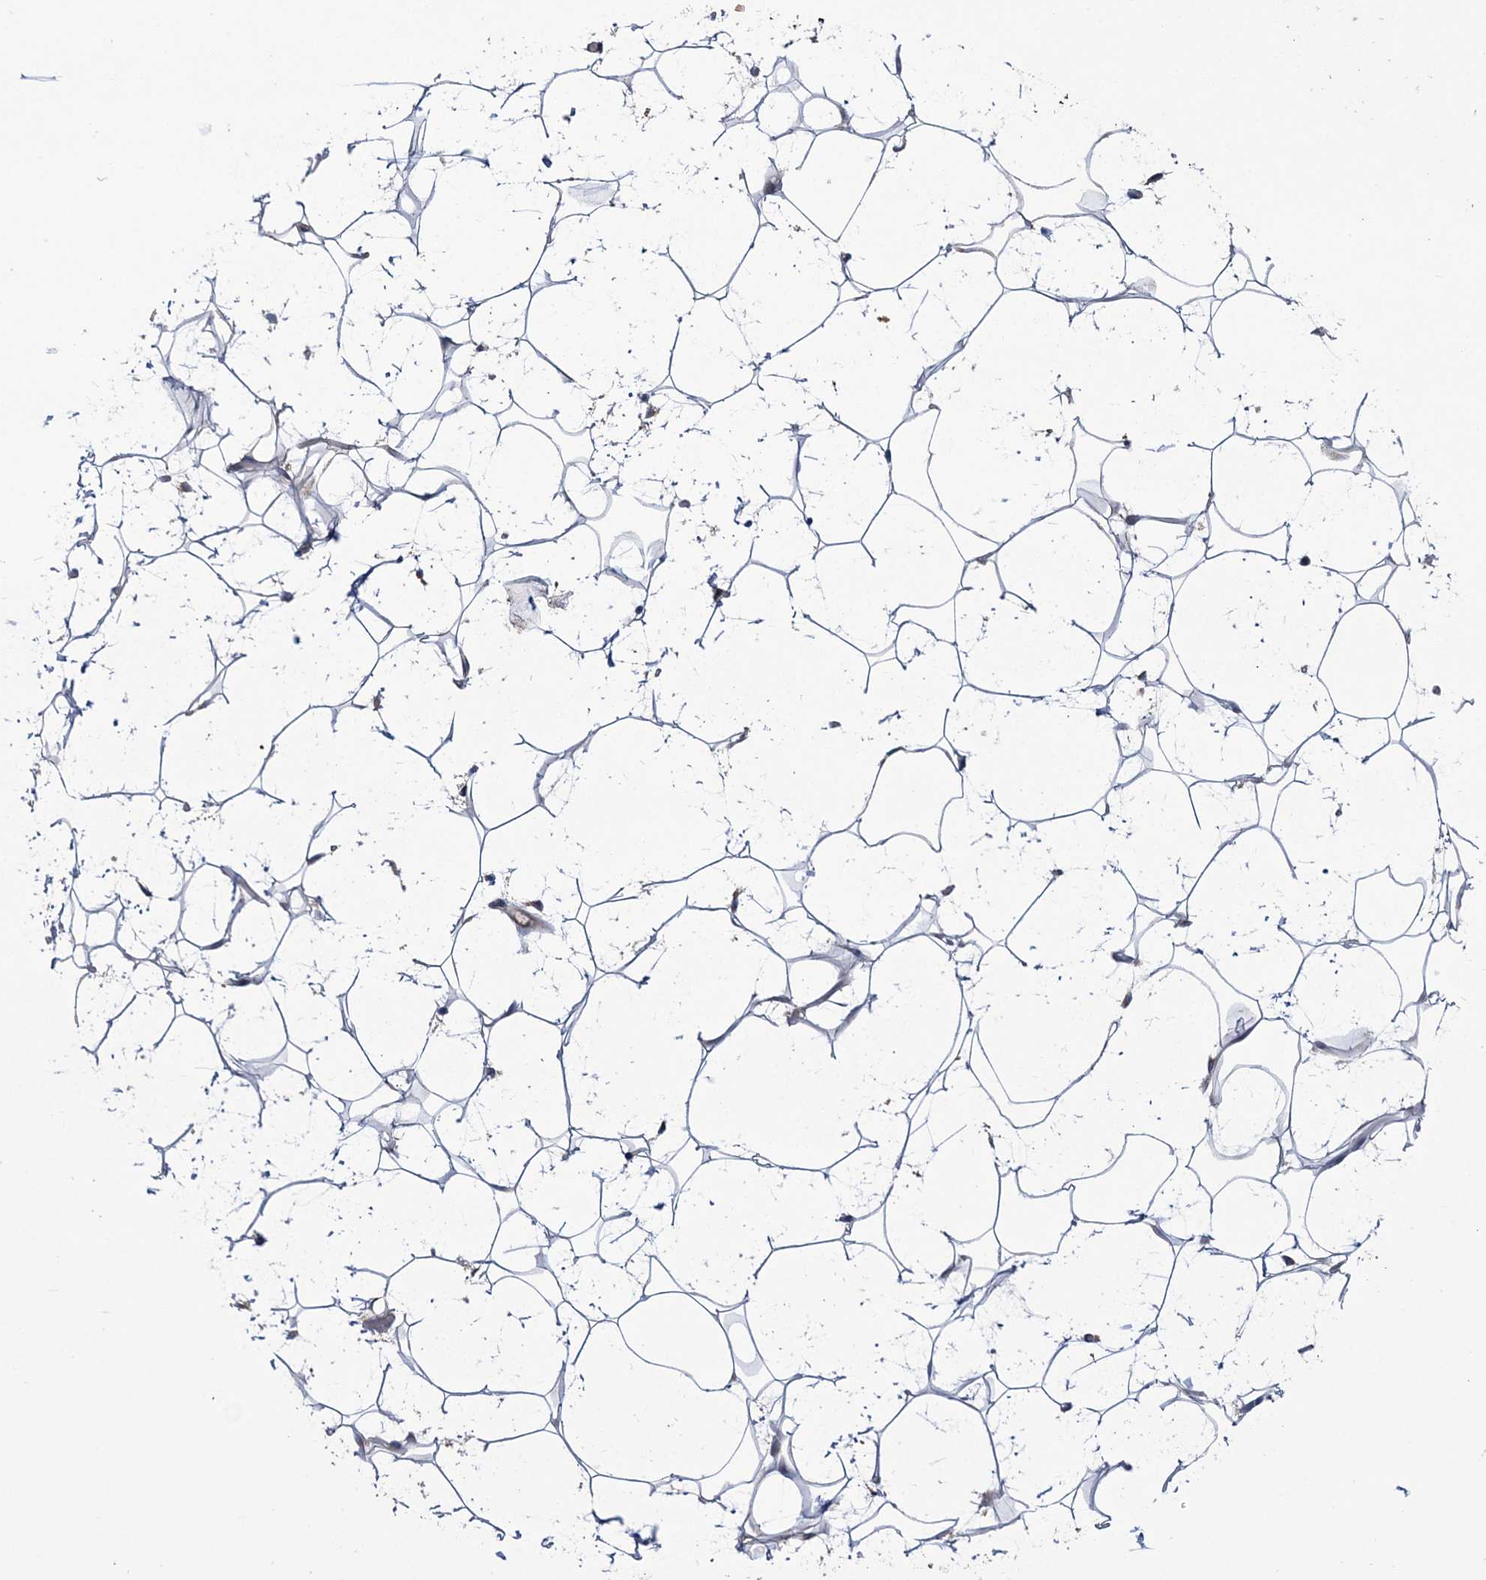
{"staining": {"intensity": "negative", "quantity": "none", "location": "none"}, "tissue": "adipose tissue", "cell_type": "Adipocytes", "image_type": "normal", "snomed": [{"axis": "morphology", "description": "Normal tissue, NOS"}, {"axis": "topography", "description": "Breast"}], "caption": "The micrograph reveals no staining of adipocytes in unremarkable adipose tissue.", "gene": "PPP2R2B", "patient": {"sex": "female", "age": 26}}